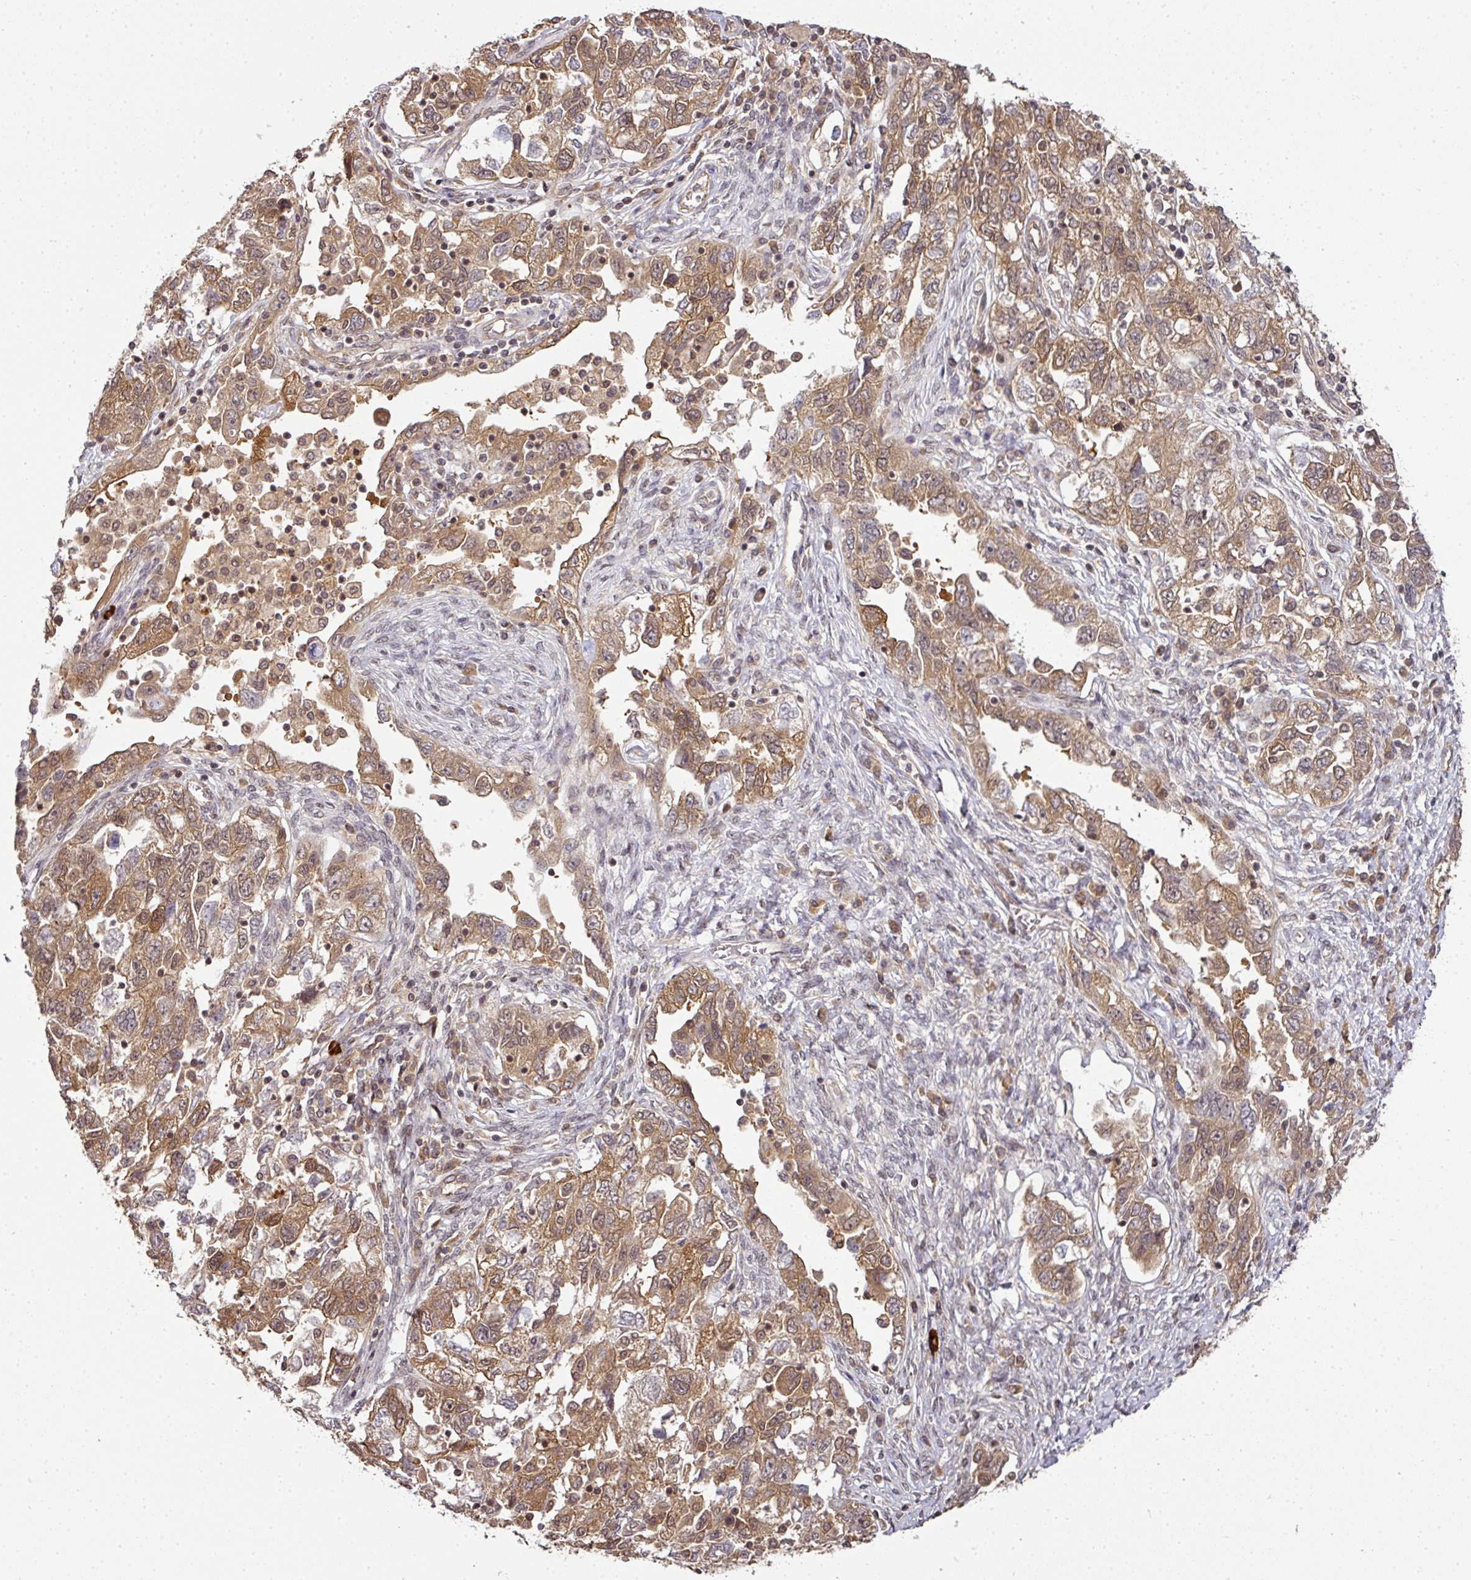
{"staining": {"intensity": "moderate", "quantity": ">75%", "location": "cytoplasmic/membranous"}, "tissue": "ovarian cancer", "cell_type": "Tumor cells", "image_type": "cancer", "snomed": [{"axis": "morphology", "description": "Carcinoma, NOS"}, {"axis": "morphology", "description": "Cystadenocarcinoma, serous, NOS"}, {"axis": "topography", "description": "Ovary"}], "caption": "Carcinoma (ovarian) was stained to show a protein in brown. There is medium levels of moderate cytoplasmic/membranous expression in about >75% of tumor cells.", "gene": "ANKRD18A", "patient": {"sex": "female", "age": 69}}